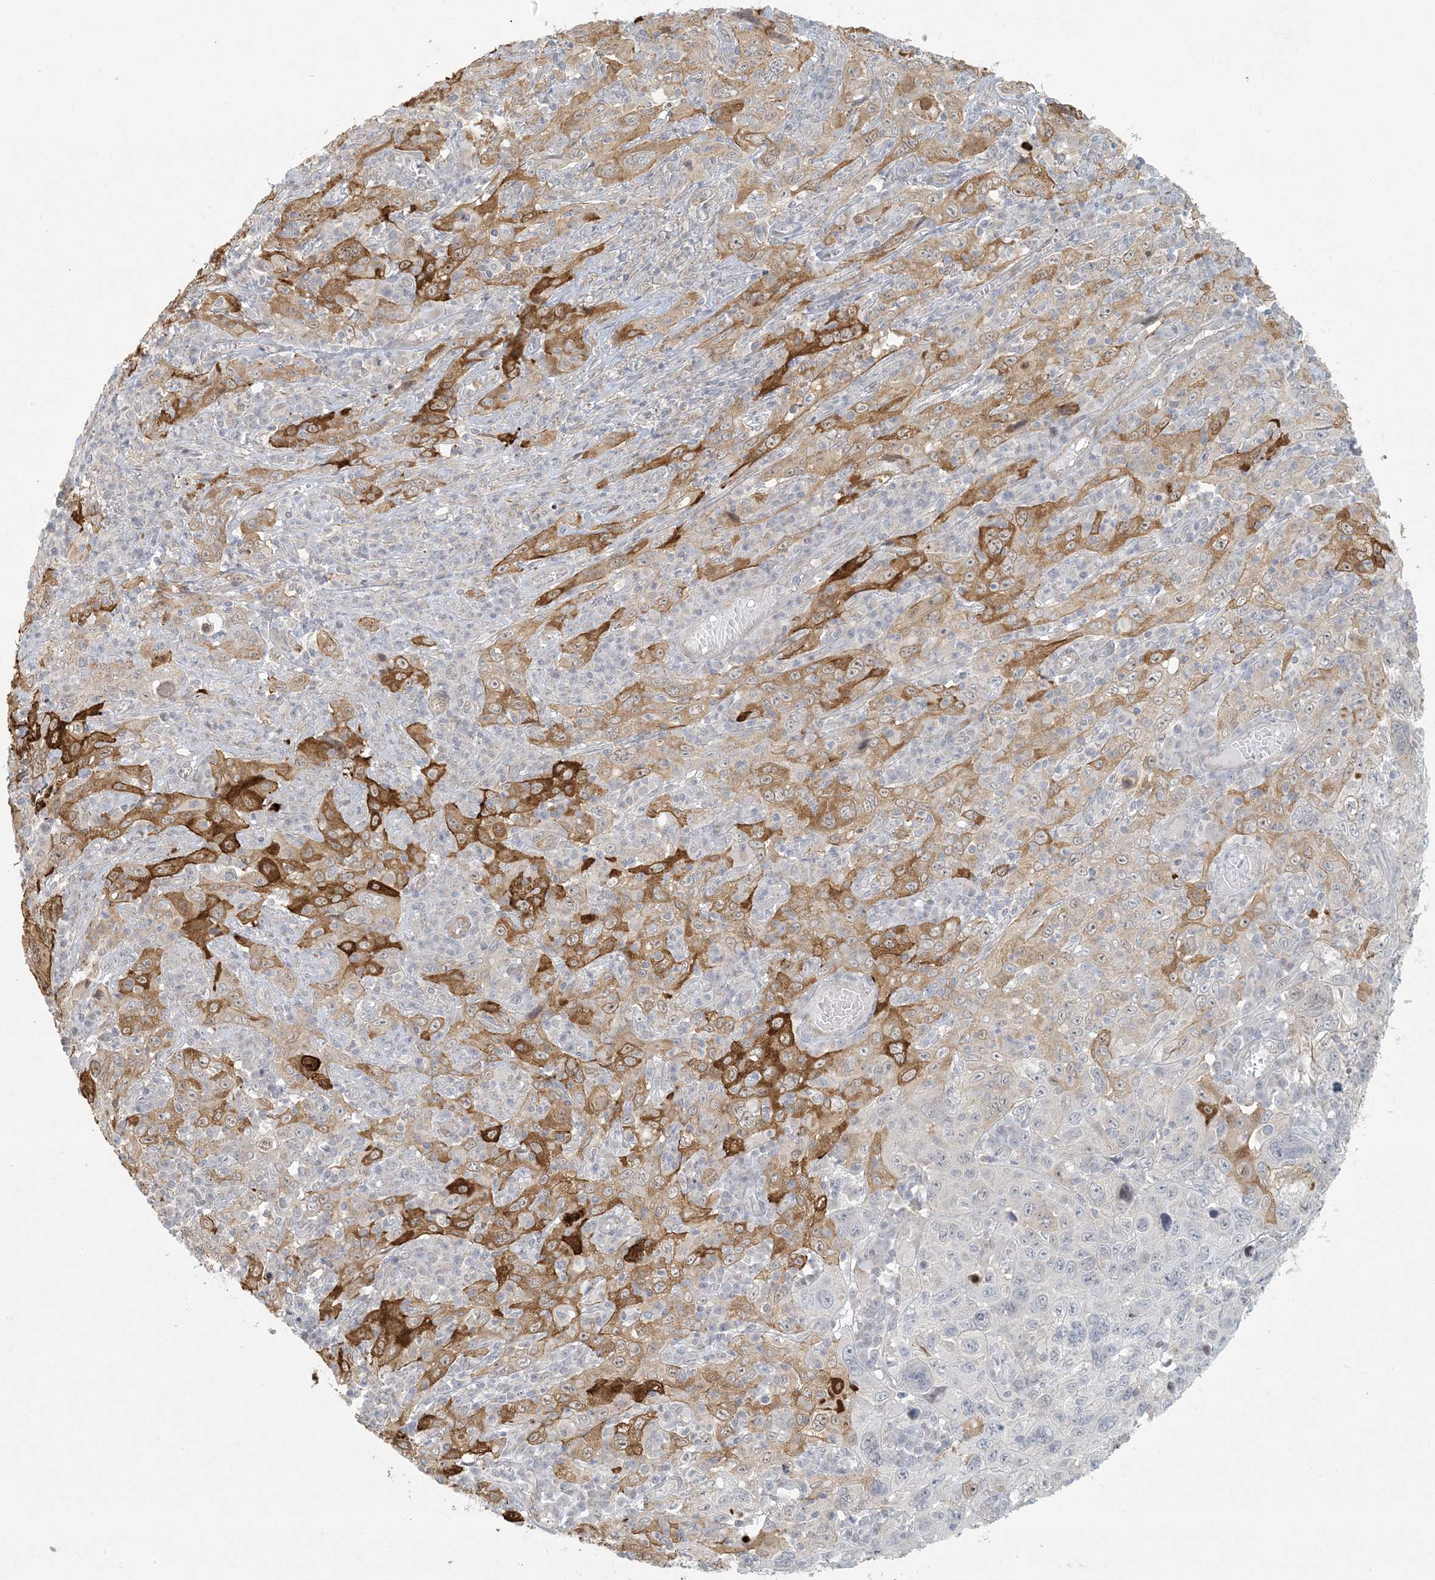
{"staining": {"intensity": "strong", "quantity": "25%-75%", "location": "cytoplasmic/membranous"}, "tissue": "cervical cancer", "cell_type": "Tumor cells", "image_type": "cancer", "snomed": [{"axis": "morphology", "description": "Squamous cell carcinoma, NOS"}, {"axis": "topography", "description": "Cervix"}], "caption": "Cervical cancer tissue demonstrates strong cytoplasmic/membranous expression in approximately 25%-75% of tumor cells, visualized by immunohistochemistry.", "gene": "BCORL1", "patient": {"sex": "female", "age": 46}}